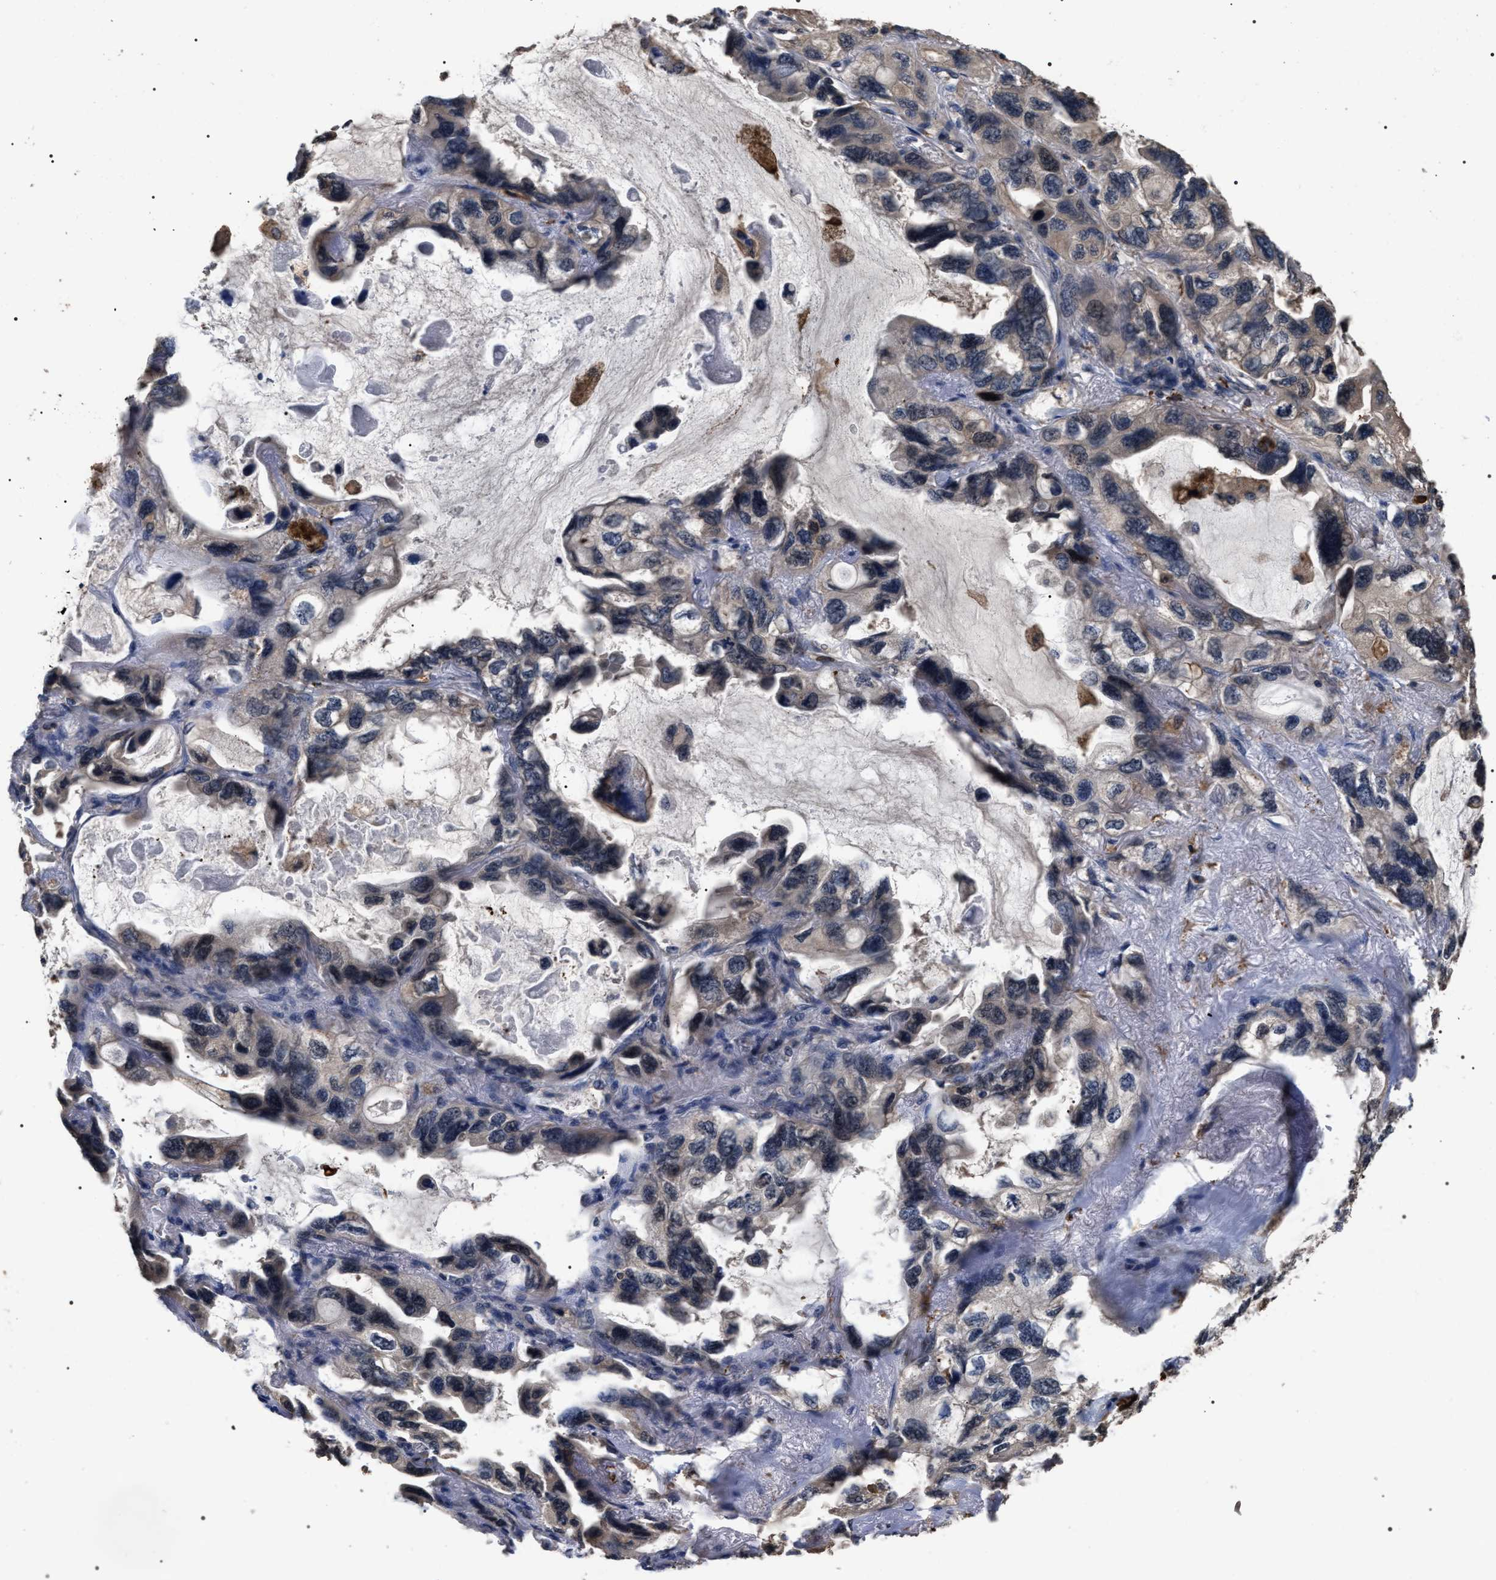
{"staining": {"intensity": "weak", "quantity": "<25%", "location": "cytoplasmic/membranous"}, "tissue": "lung cancer", "cell_type": "Tumor cells", "image_type": "cancer", "snomed": [{"axis": "morphology", "description": "Squamous cell carcinoma, NOS"}, {"axis": "topography", "description": "Lung"}], "caption": "Tumor cells are negative for brown protein staining in lung cancer (squamous cell carcinoma).", "gene": "UPF3A", "patient": {"sex": "female", "age": 73}}